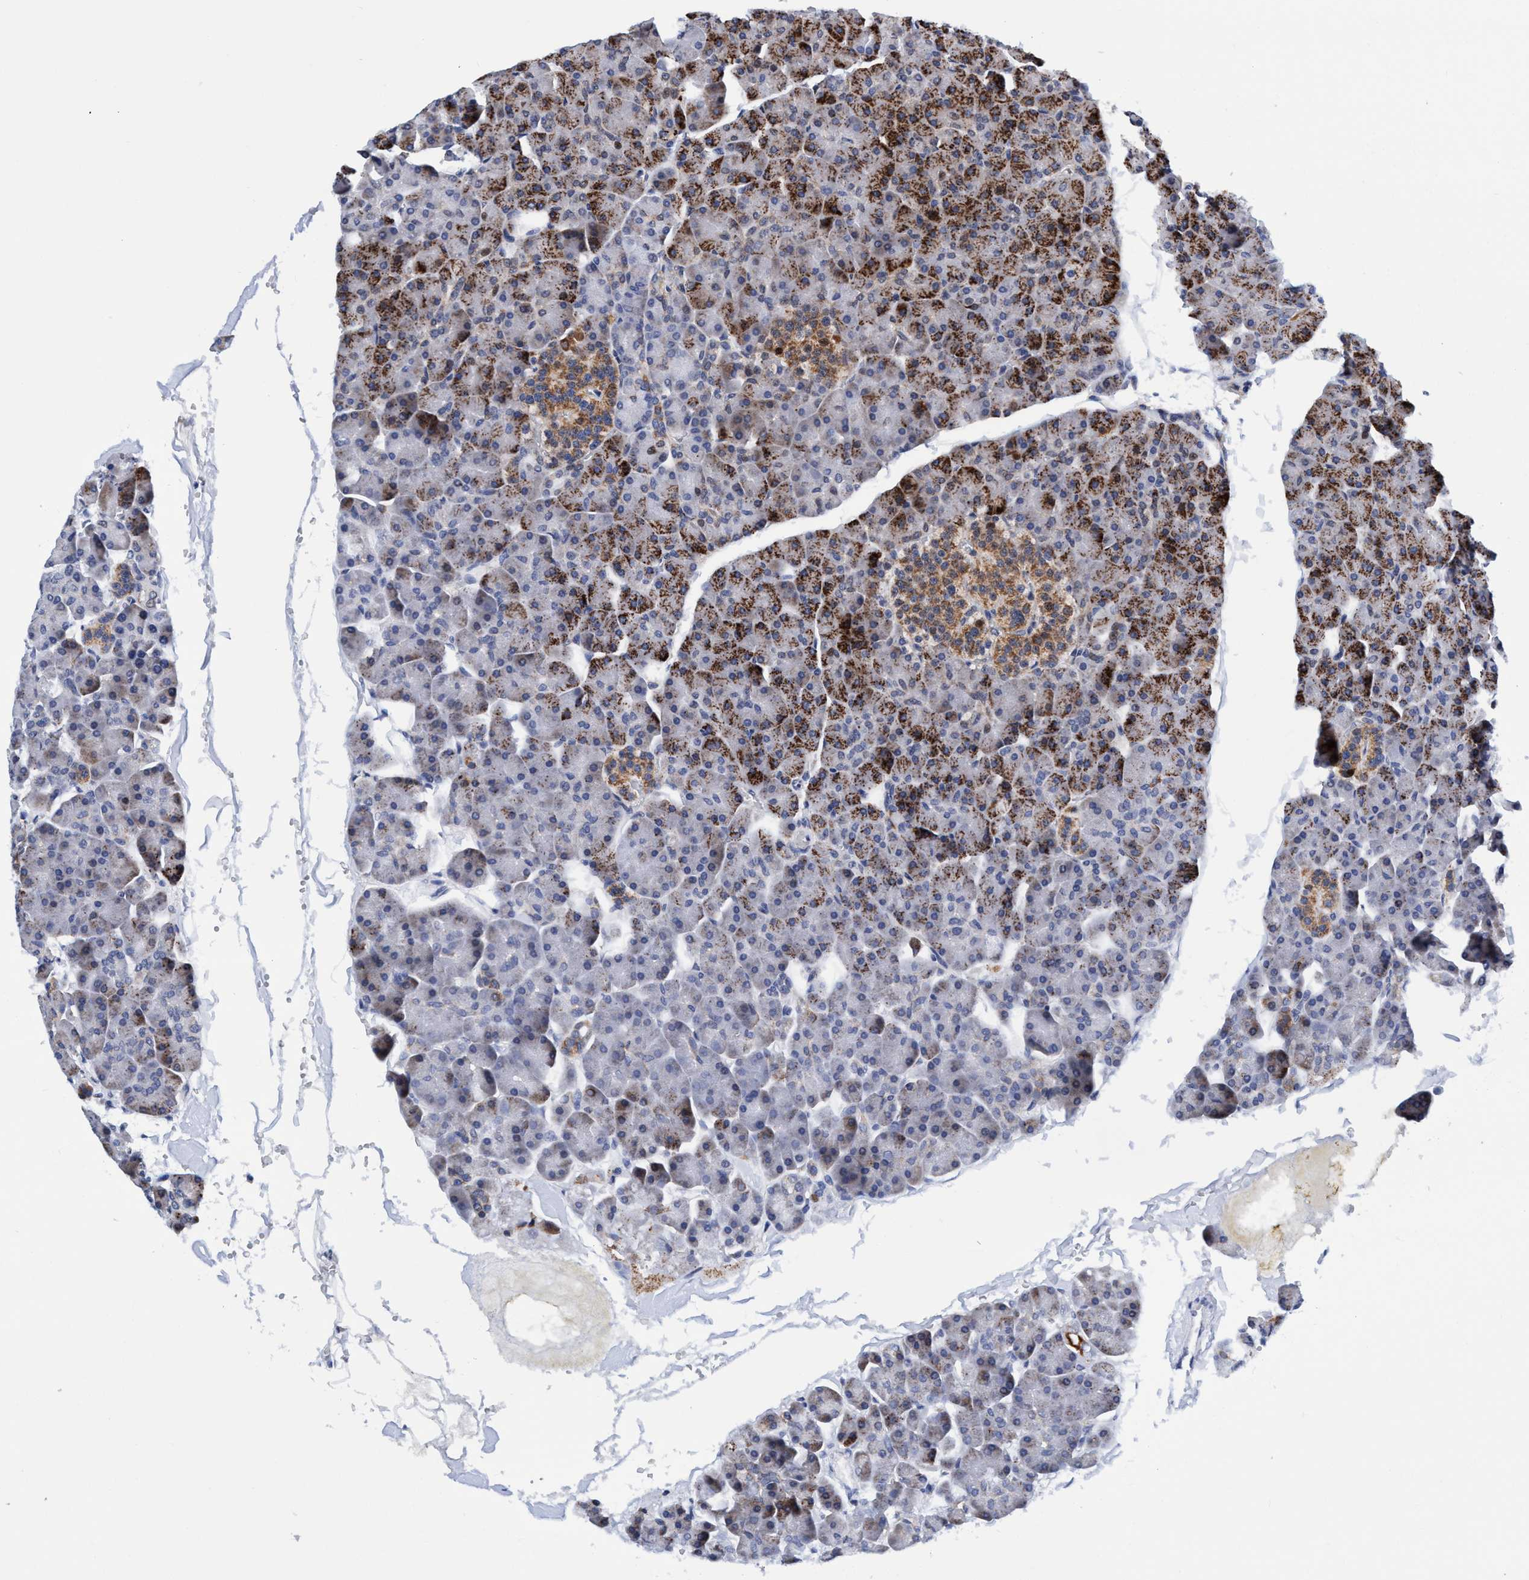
{"staining": {"intensity": "moderate", "quantity": ">75%", "location": "cytoplasmic/membranous"}, "tissue": "pancreas", "cell_type": "Exocrine glandular cells", "image_type": "normal", "snomed": [{"axis": "morphology", "description": "Normal tissue, NOS"}, {"axis": "topography", "description": "Pancreas"}], "caption": "Immunohistochemical staining of benign human pancreas shows medium levels of moderate cytoplasmic/membranous staining in approximately >75% of exocrine glandular cells.", "gene": "AGAP2", "patient": {"sex": "male", "age": 35}}